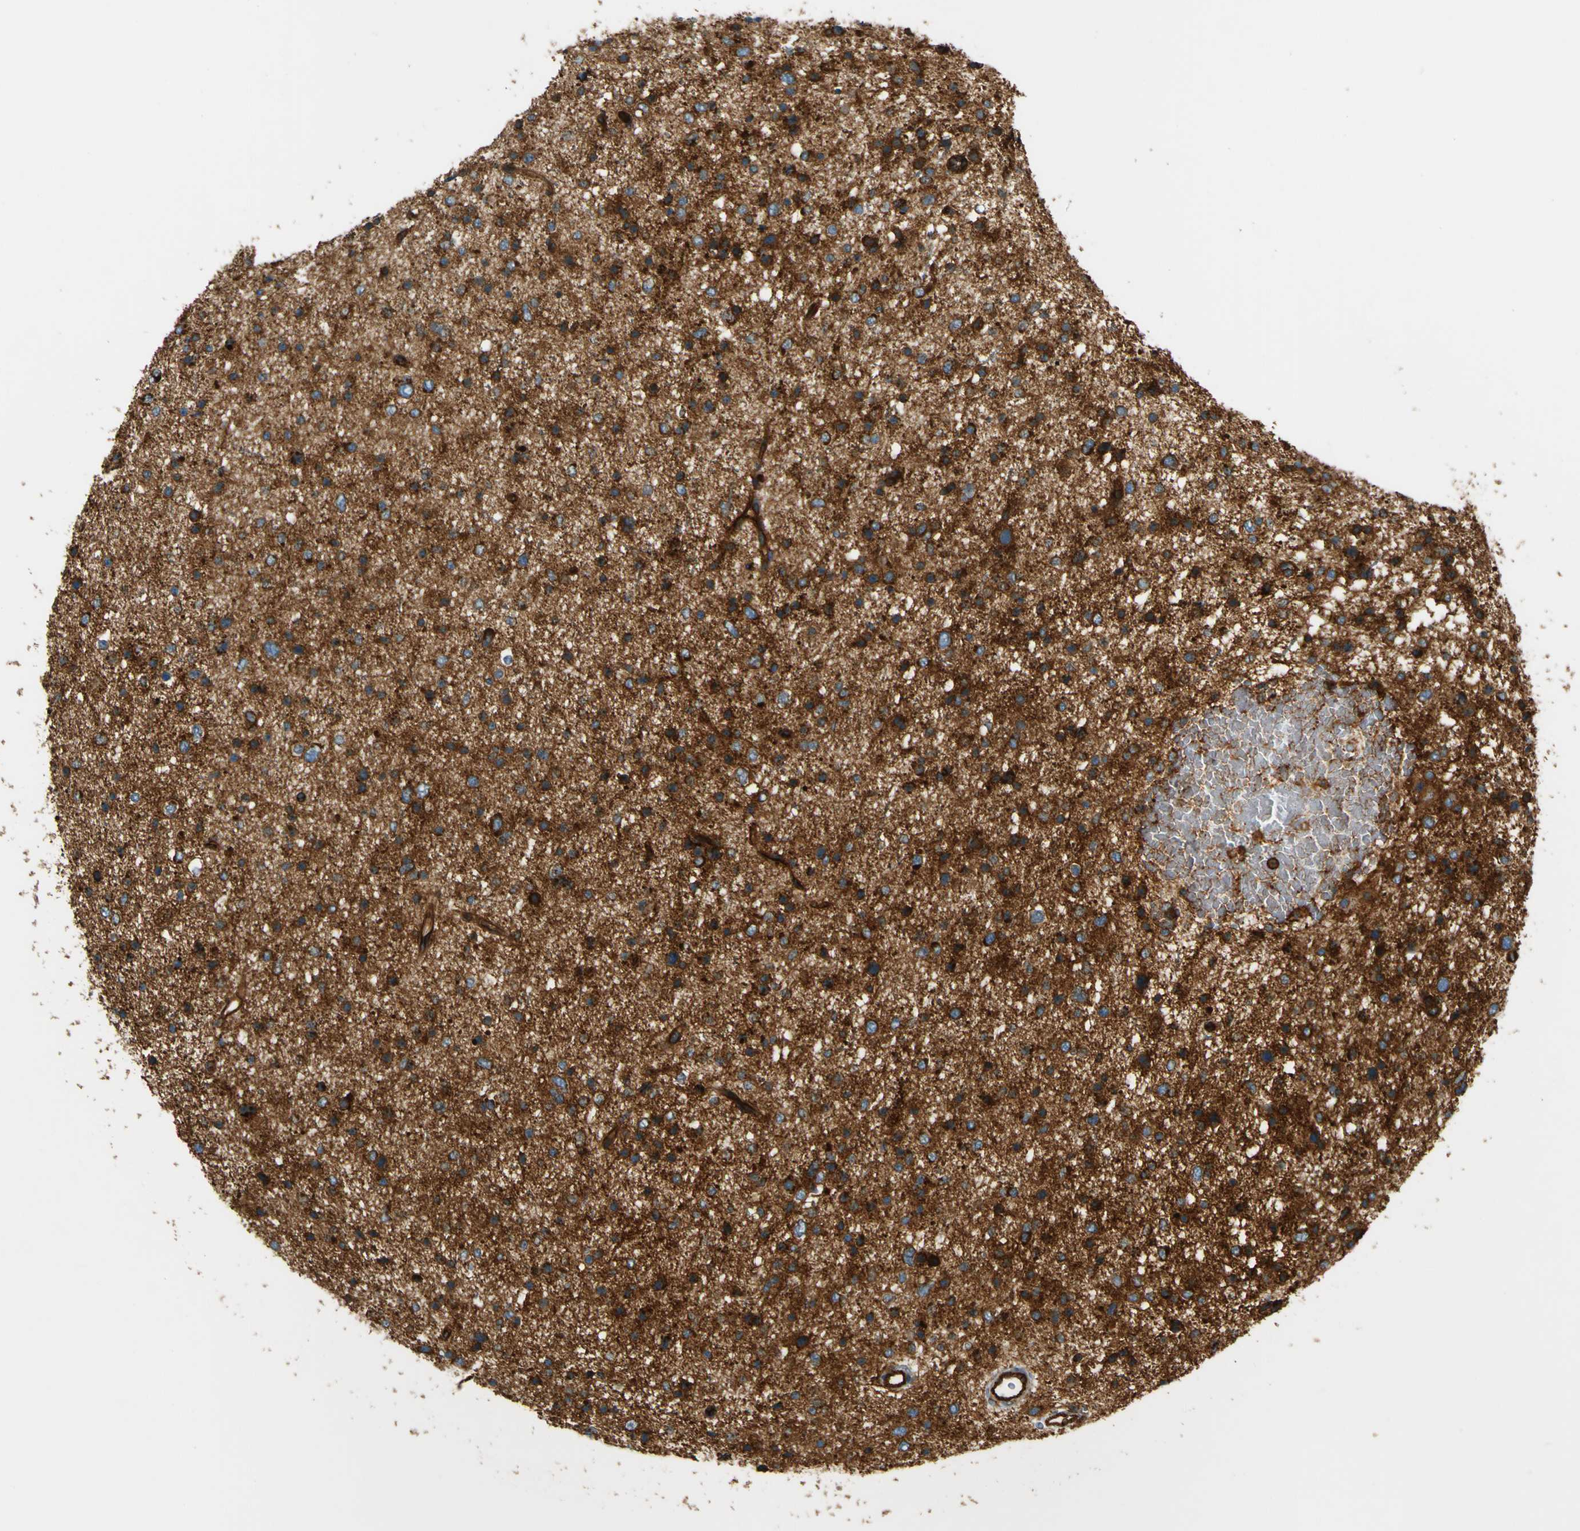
{"staining": {"intensity": "strong", "quantity": "25%-75%", "location": "cytoplasmic/membranous"}, "tissue": "glioma", "cell_type": "Tumor cells", "image_type": "cancer", "snomed": [{"axis": "morphology", "description": "Glioma, malignant, Low grade"}, {"axis": "topography", "description": "Brain"}], "caption": "The histopathology image displays staining of glioma, revealing strong cytoplasmic/membranous protein positivity (brown color) within tumor cells.", "gene": "DNAJC5", "patient": {"sex": "female", "age": 37}}